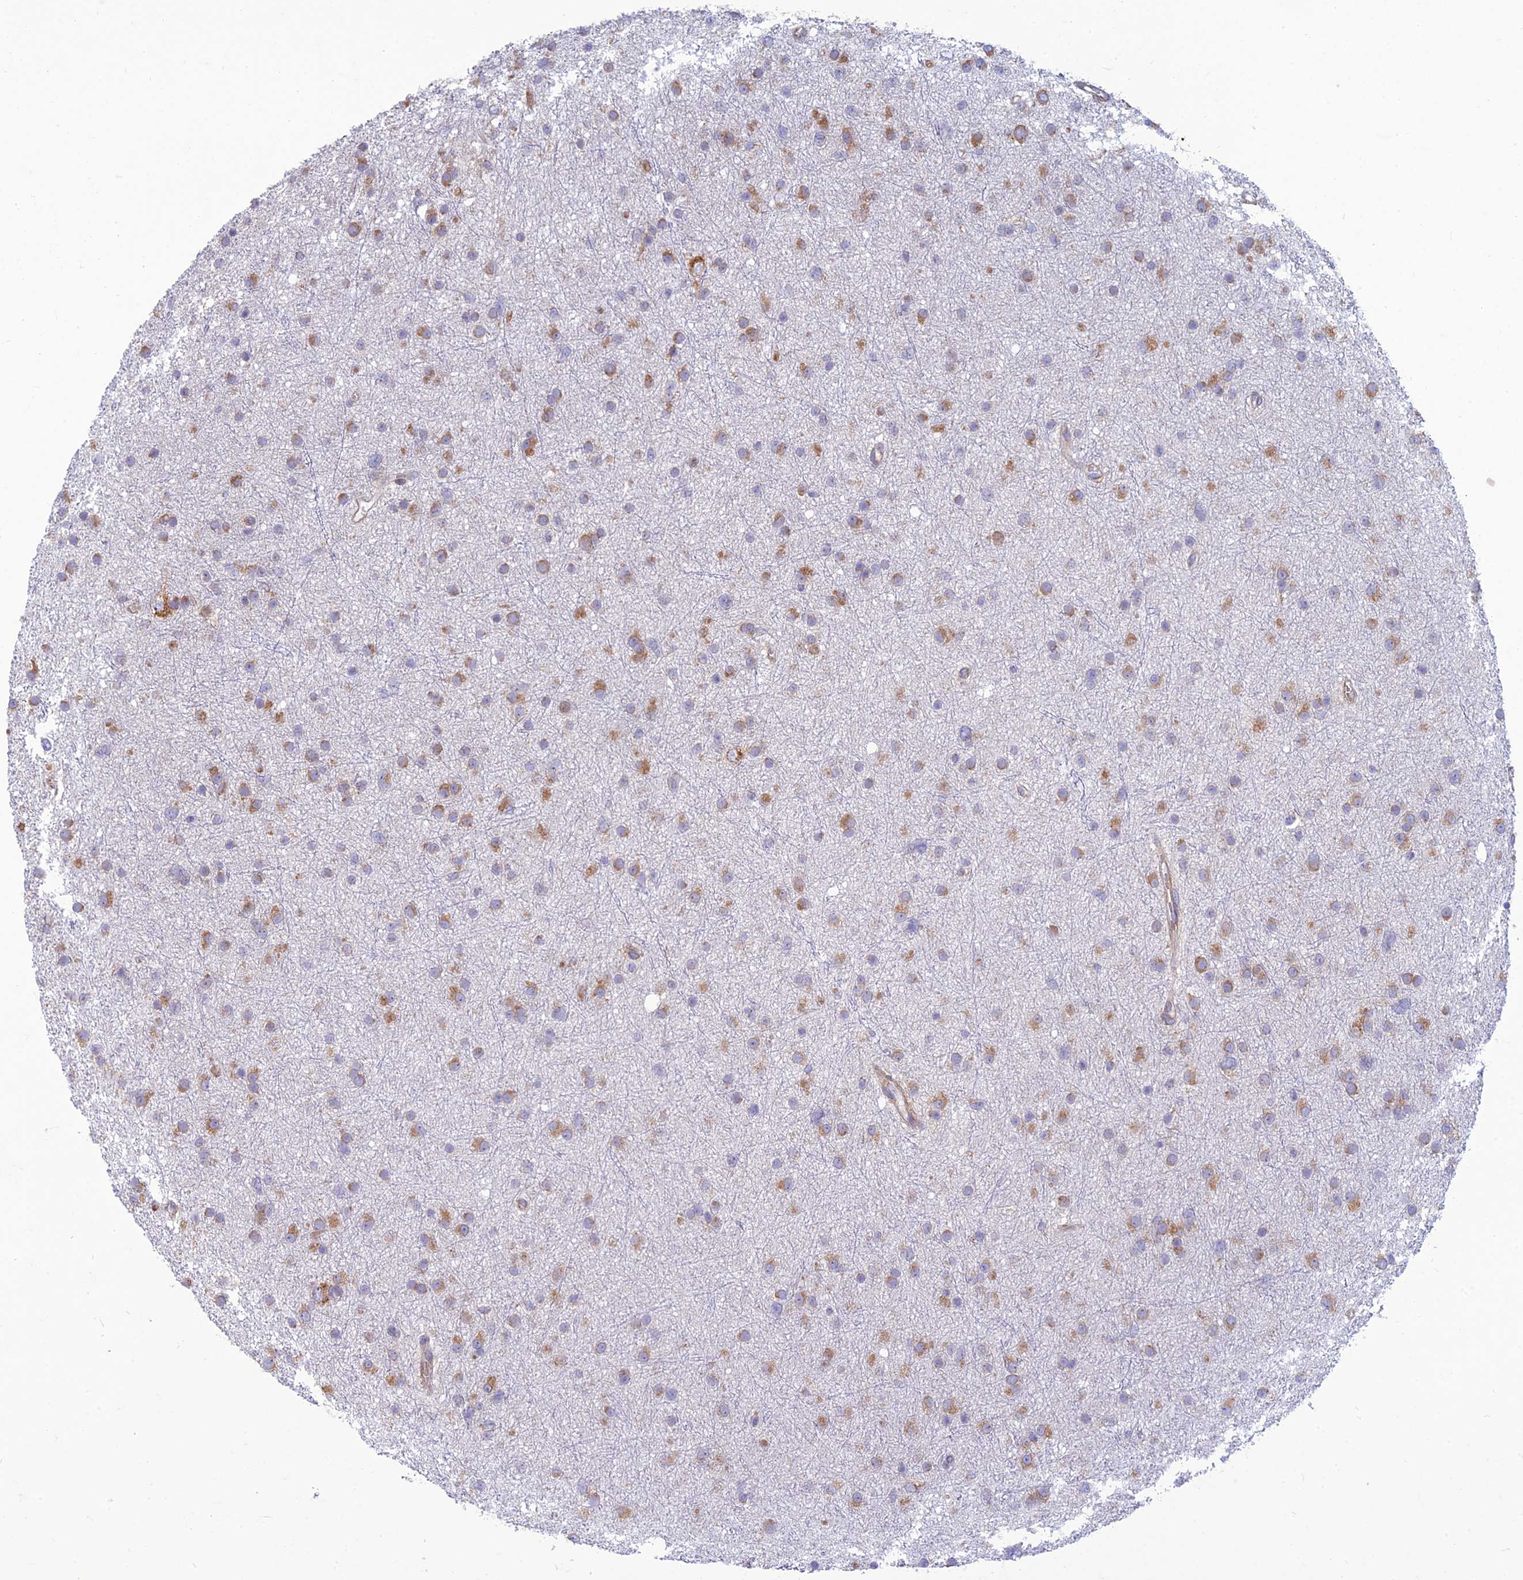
{"staining": {"intensity": "moderate", "quantity": "25%-75%", "location": "cytoplasmic/membranous"}, "tissue": "glioma", "cell_type": "Tumor cells", "image_type": "cancer", "snomed": [{"axis": "morphology", "description": "Glioma, malignant, Low grade"}, {"axis": "topography", "description": "Cerebral cortex"}], "caption": "Glioma stained with a brown dye shows moderate cytoplasmic/membranous positive expression in approximately 25%-75% of tumor cells.", "gene": "RPL17-C18orf32", "patient": {"sex": "female", "age": 39}}